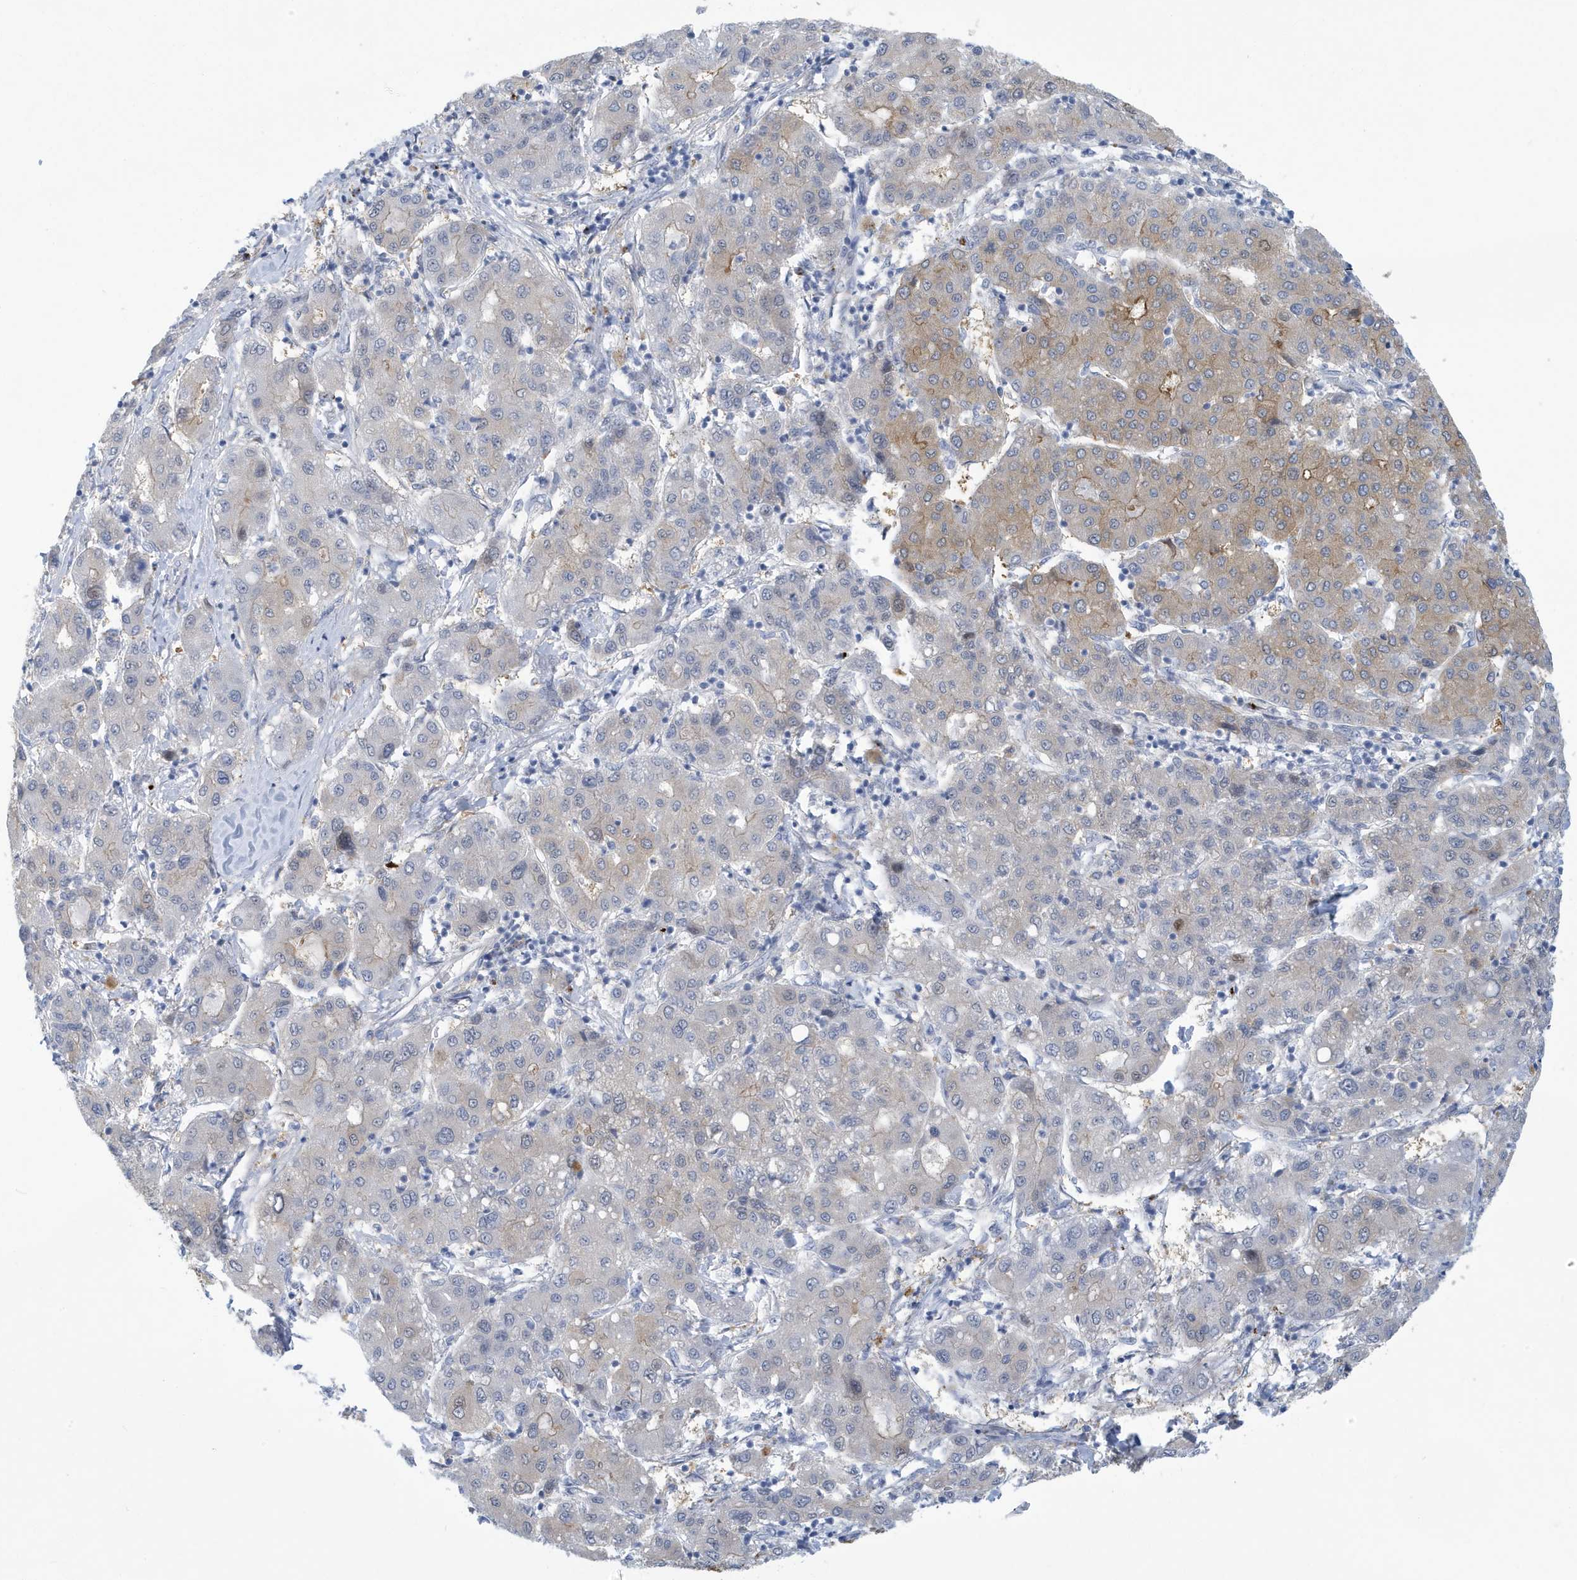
{"staining": {"intensity": "moderate", "quantity": "25%-75%", "location": "cytoplasmic/membranous"}, "tissue": "liver cancer", "cell_type": "Tumor cells", "image_type": "cancer", "snomed": [{"axis": "morphology", "description": "Carcinoma, Hepatocellular, NOS"}, {"axis": "topography", "description": "Liver"}], "caption": "An IHC image of neoplastic tissue is shown. Protein staining in brown highlights moderate cytoplasmic/membranous positivity in liver cancer within tumor cells.", "gene": "VTA1", "patient": {"sex": "male", "age": 65}}